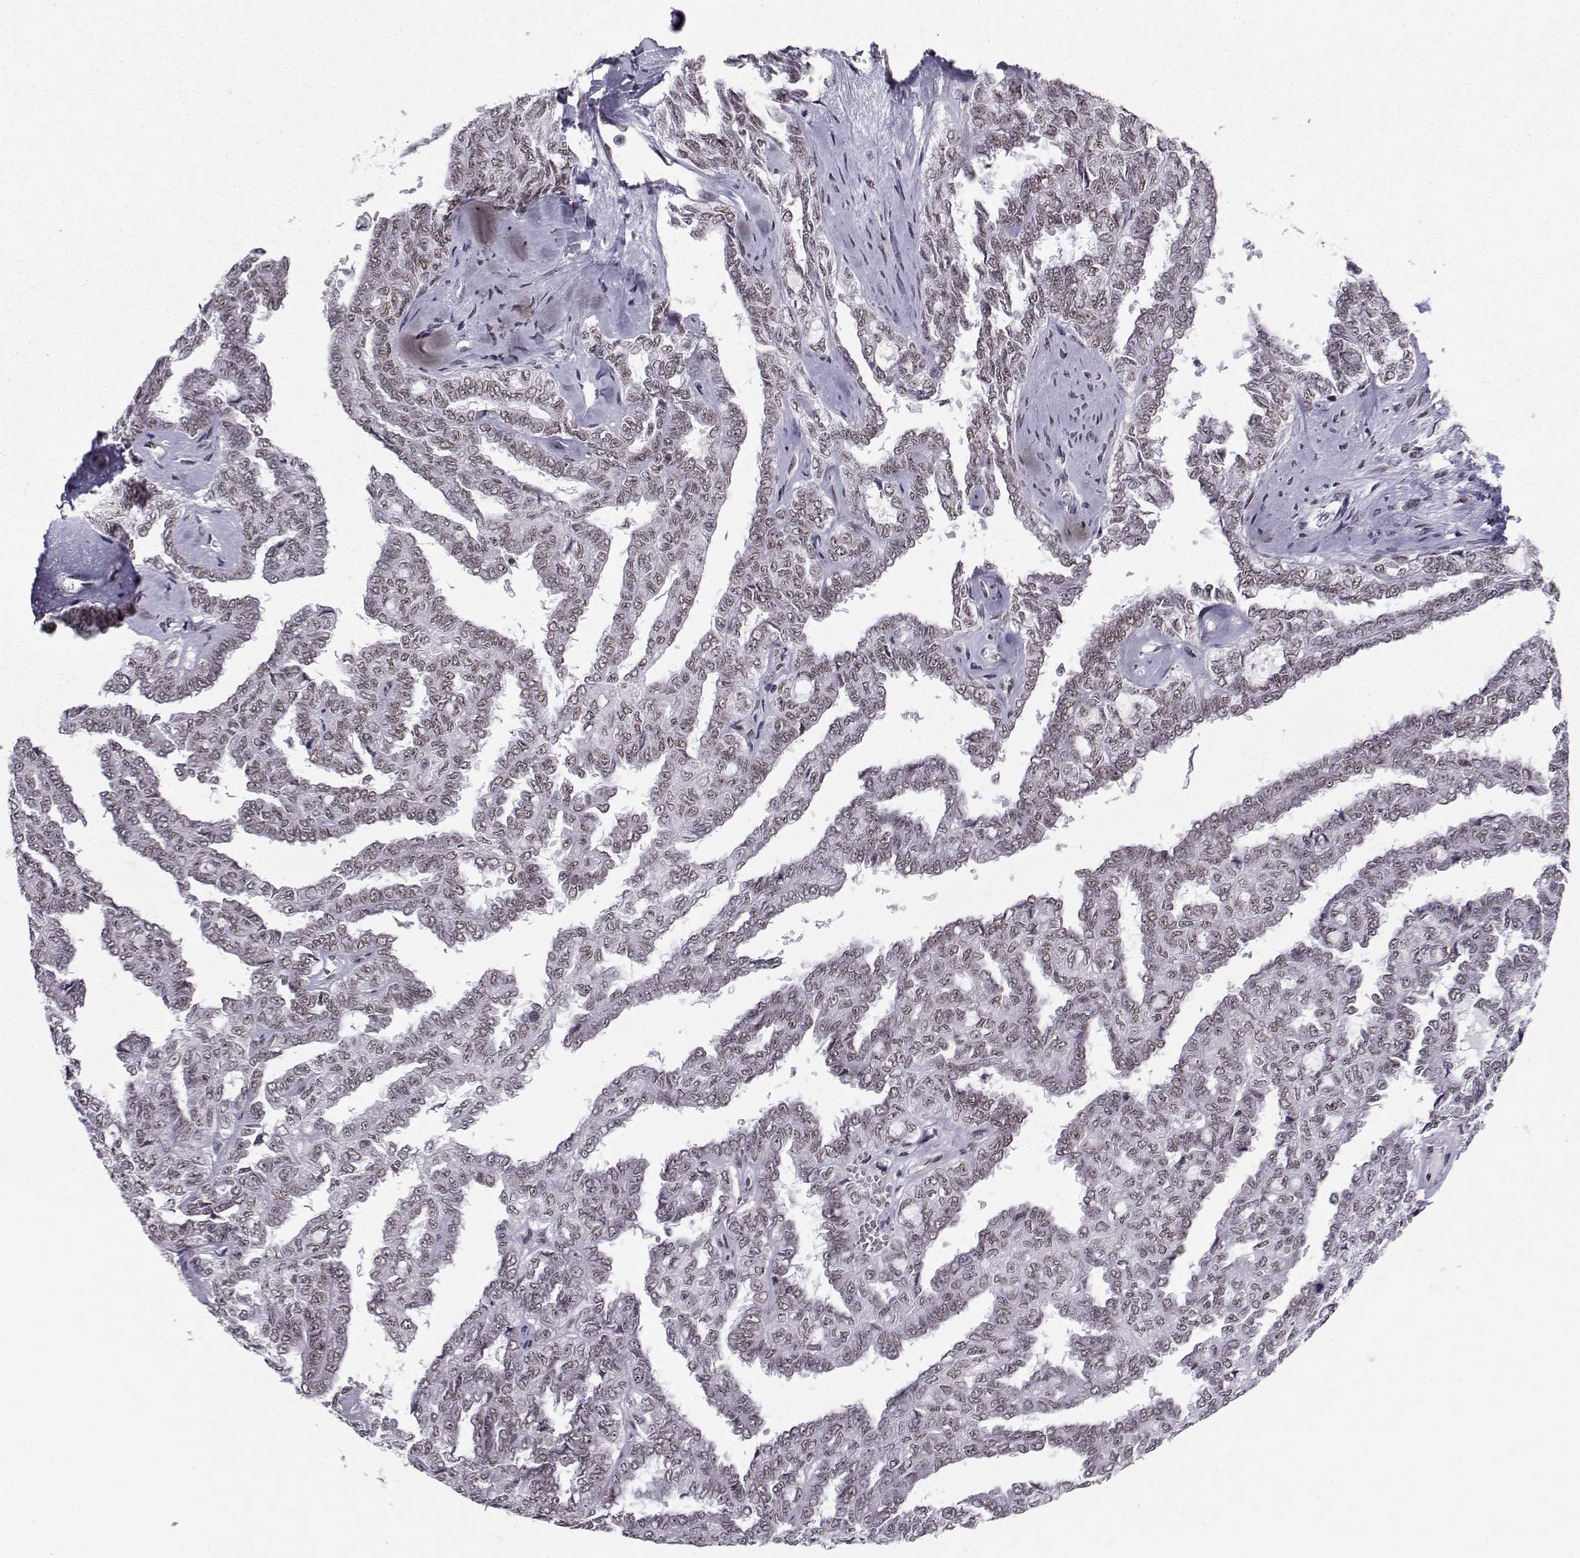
{"staining": {"intensity": "negative", "quantity": "none", "location": "none"}, "tissue": "ovarian cancer", "cell_type": "Tumor cells", "image_type": "cancer", "snomed": [{"axis": "morphology", "description": "Cystadenocarcinoma, serous, NOS"}, {"axis": "topography", "description": "Ovary"}], "caption": "The IHC photomicrograph has no significant staining in tumor cells of ovarian serous cystadenocarcinoma tissue. (DAB (3,3'-diaminobenzidine) immunohistochemistry with hematoxylin counter stain).", "gene": "SNRPB2", "patient": {"sex": "female", "age": 71}}